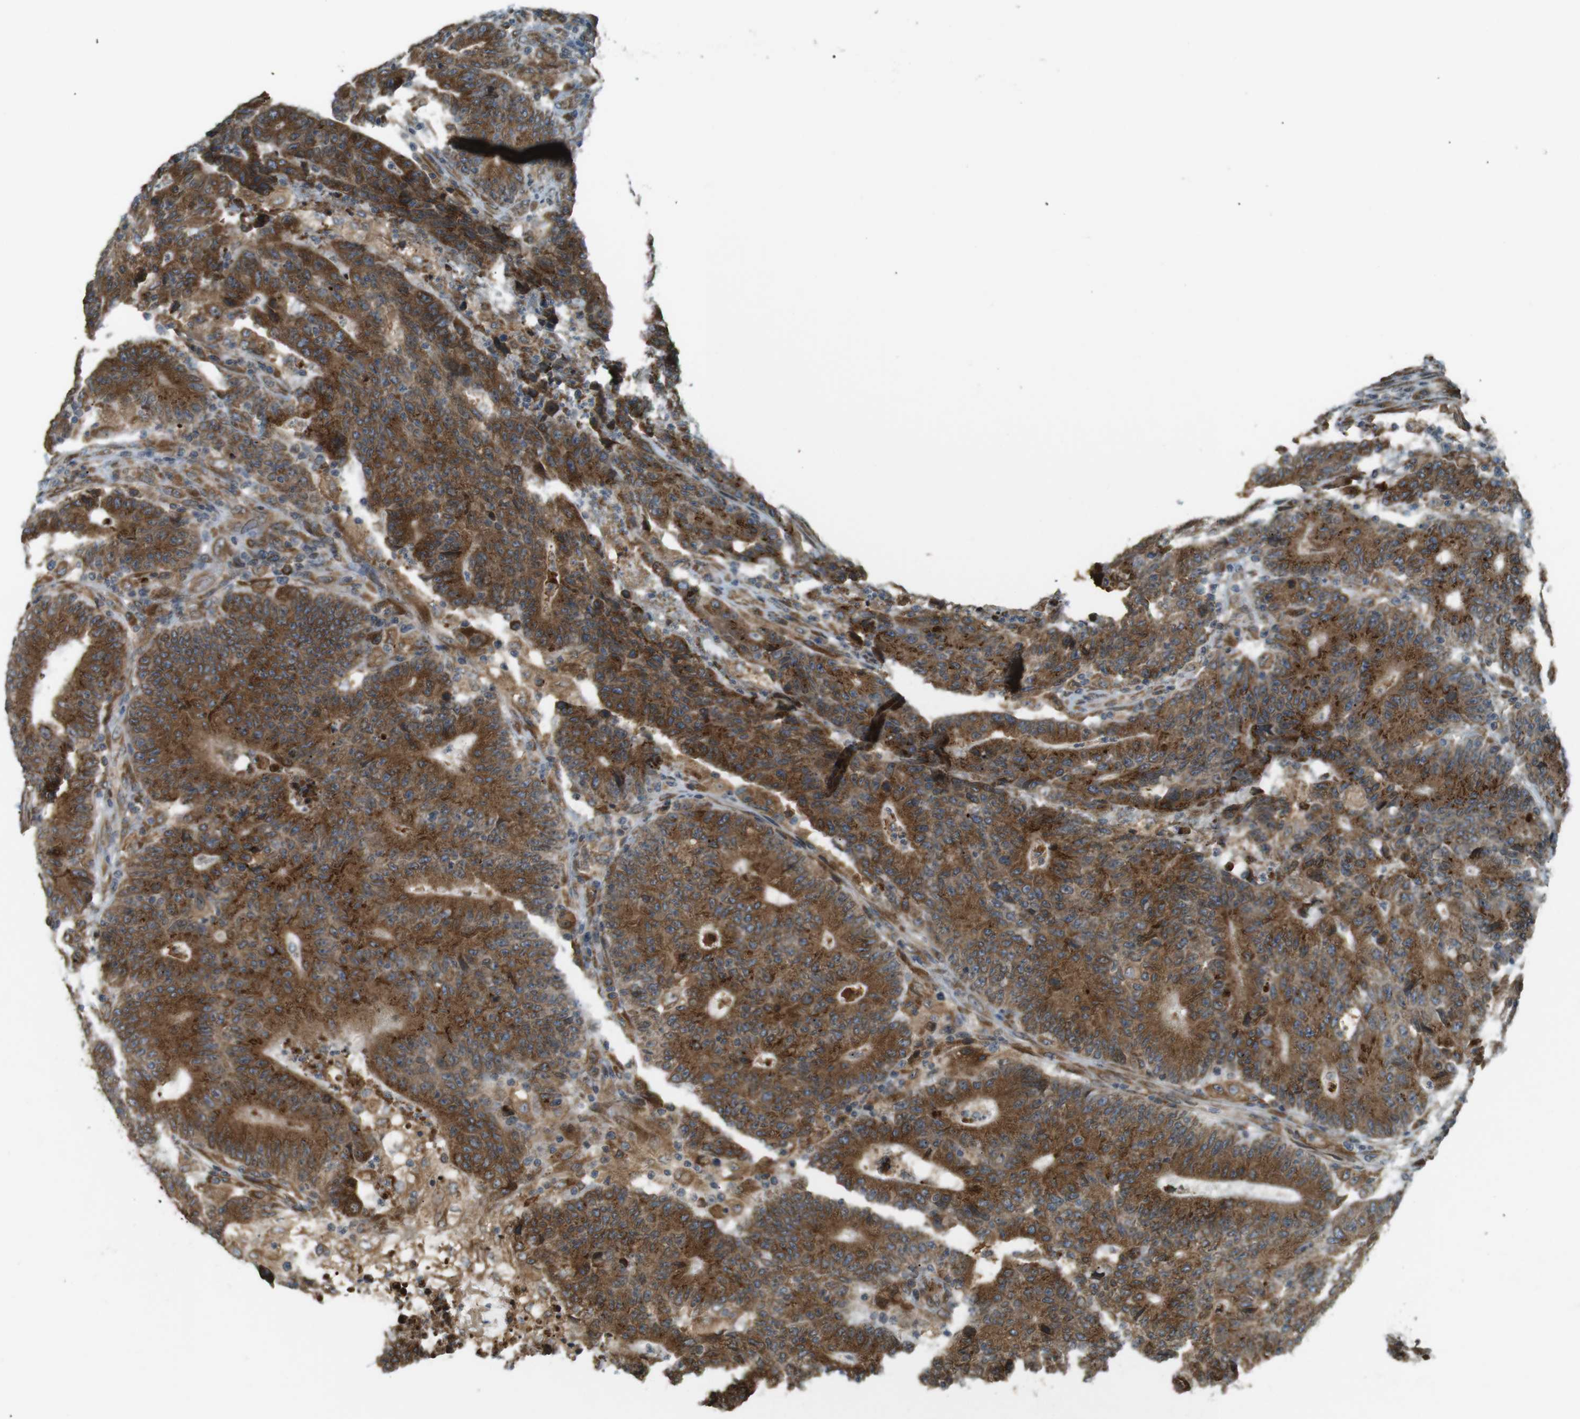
{"staining": {"intensity": "strong", "quantity": ">75%", "location": "cytoplasmic/membranous"}, "tissue": "colorectal cancer", "cell_type": "Tumor cells", "image_type": "cancer", "snomed": [{"axis": "morphology", "description": "Normal tissue, NOS"}, {"axis": "morphology", "description": "Adenocarcinoma, NOS"}, {"axis": "topography", "description": "Colon"}], "caption": "This micrograph demonstrates colorectal cancer (adenocarcinoma) stained with immunohistochemistry to label a protein in brown. The cytoplasmic/membranous of tumor cells show strong positivity for the protein. Nuclei are counter-stained blue.", "gene": "TMED4", "patient": {"sex": "female", "age": 75}}